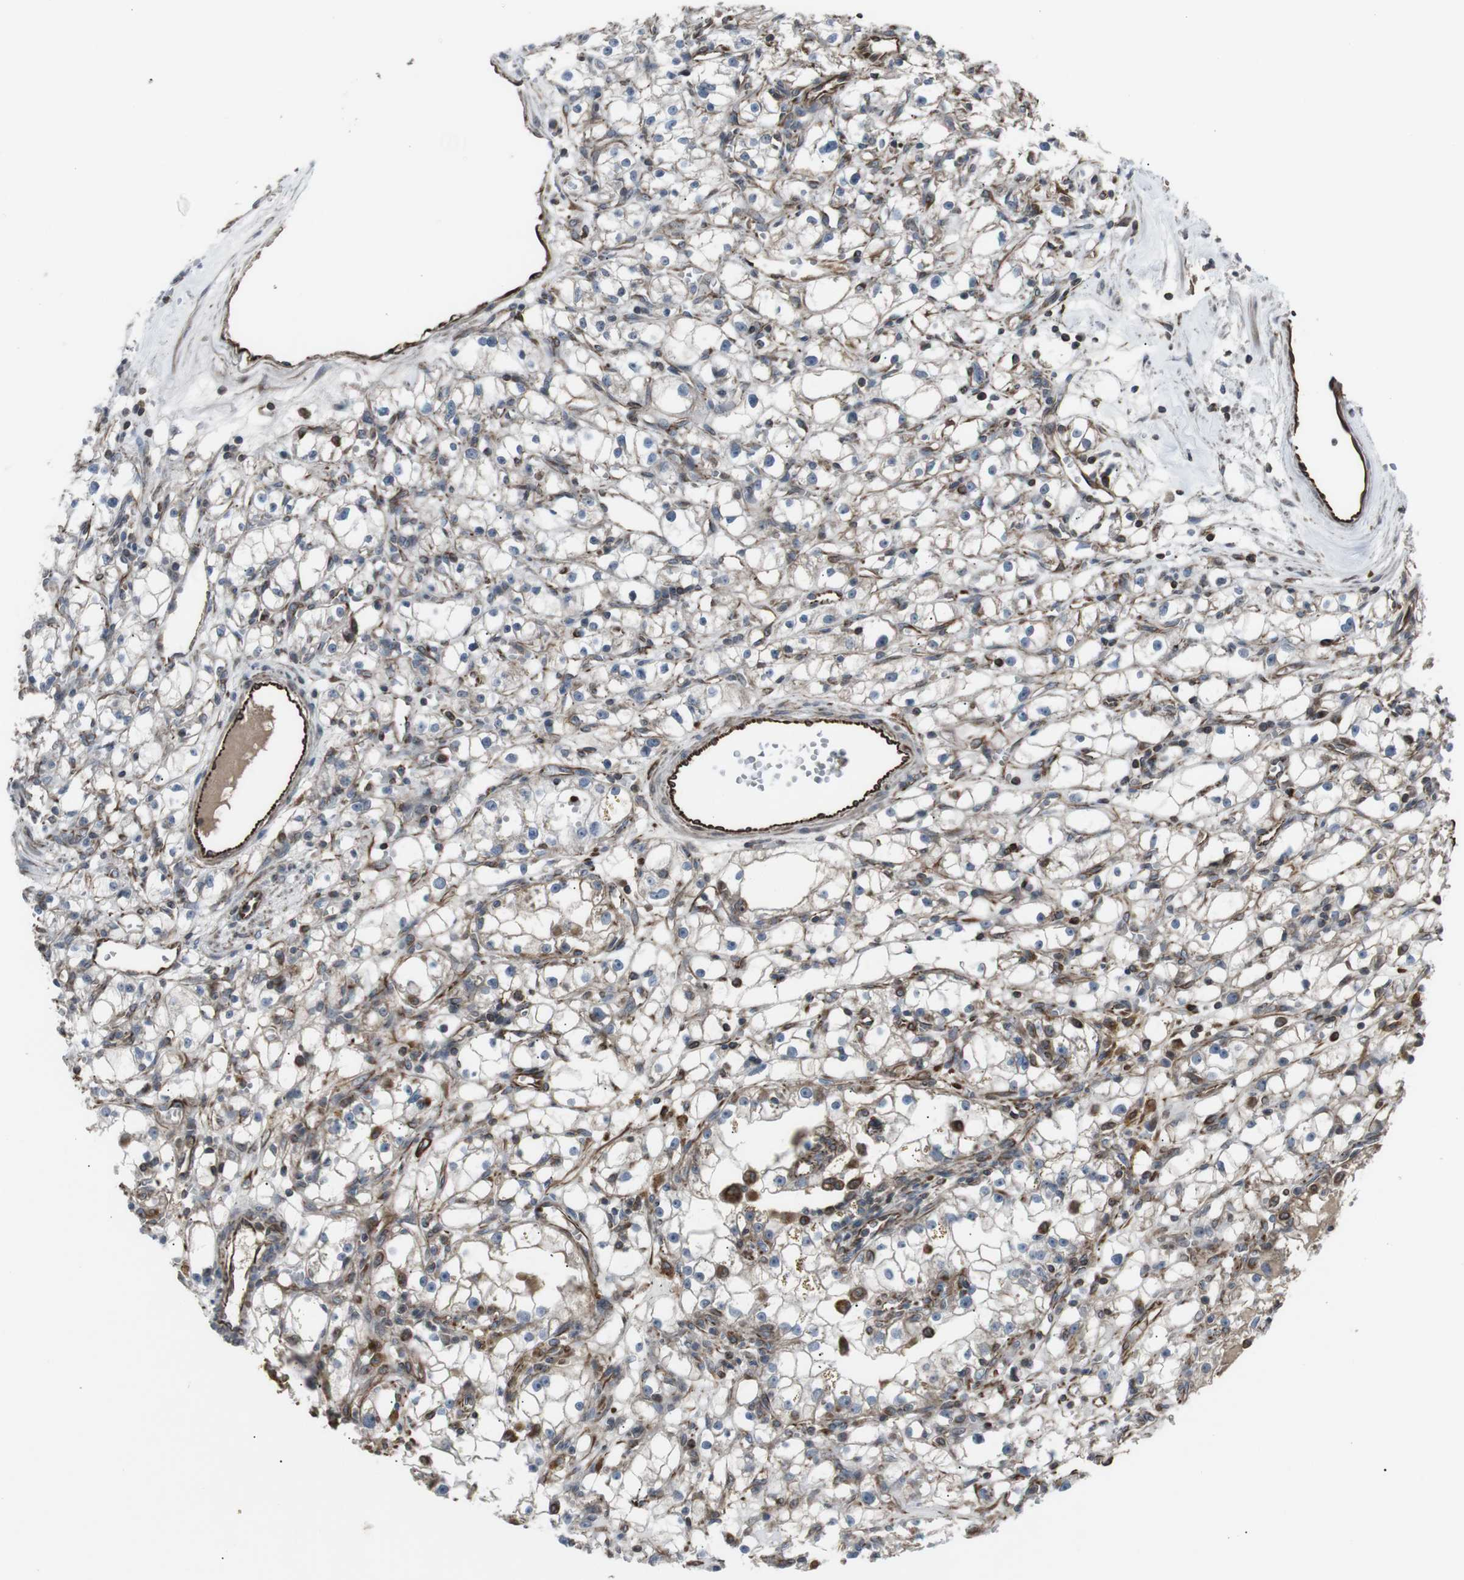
{"staining": {"intensity": "moderate", "quantity": "25%-75%", "location": "cytoplasmic/membranous"}, "tissue": "renal cancer", "cell_type": "Tumor cells", "image_type": "cancer", "snomed": [{"axis": "morphology", "description": "Adenocarcinoma, NOS"}, {"axis": "topography", "description": "Kidney"}], "caption": "Immunohistochemistry (IHC) (DAB (3,3'-diaminobenzidine)) staining of renal cancer (adenocarcinoma) demonstrates moderate cytoplasmic/membranous protein expression in approximately 25%-75% of tumor cells.", "gene": "TMEM141", "patient": {"sex": "male", "age": 56}}